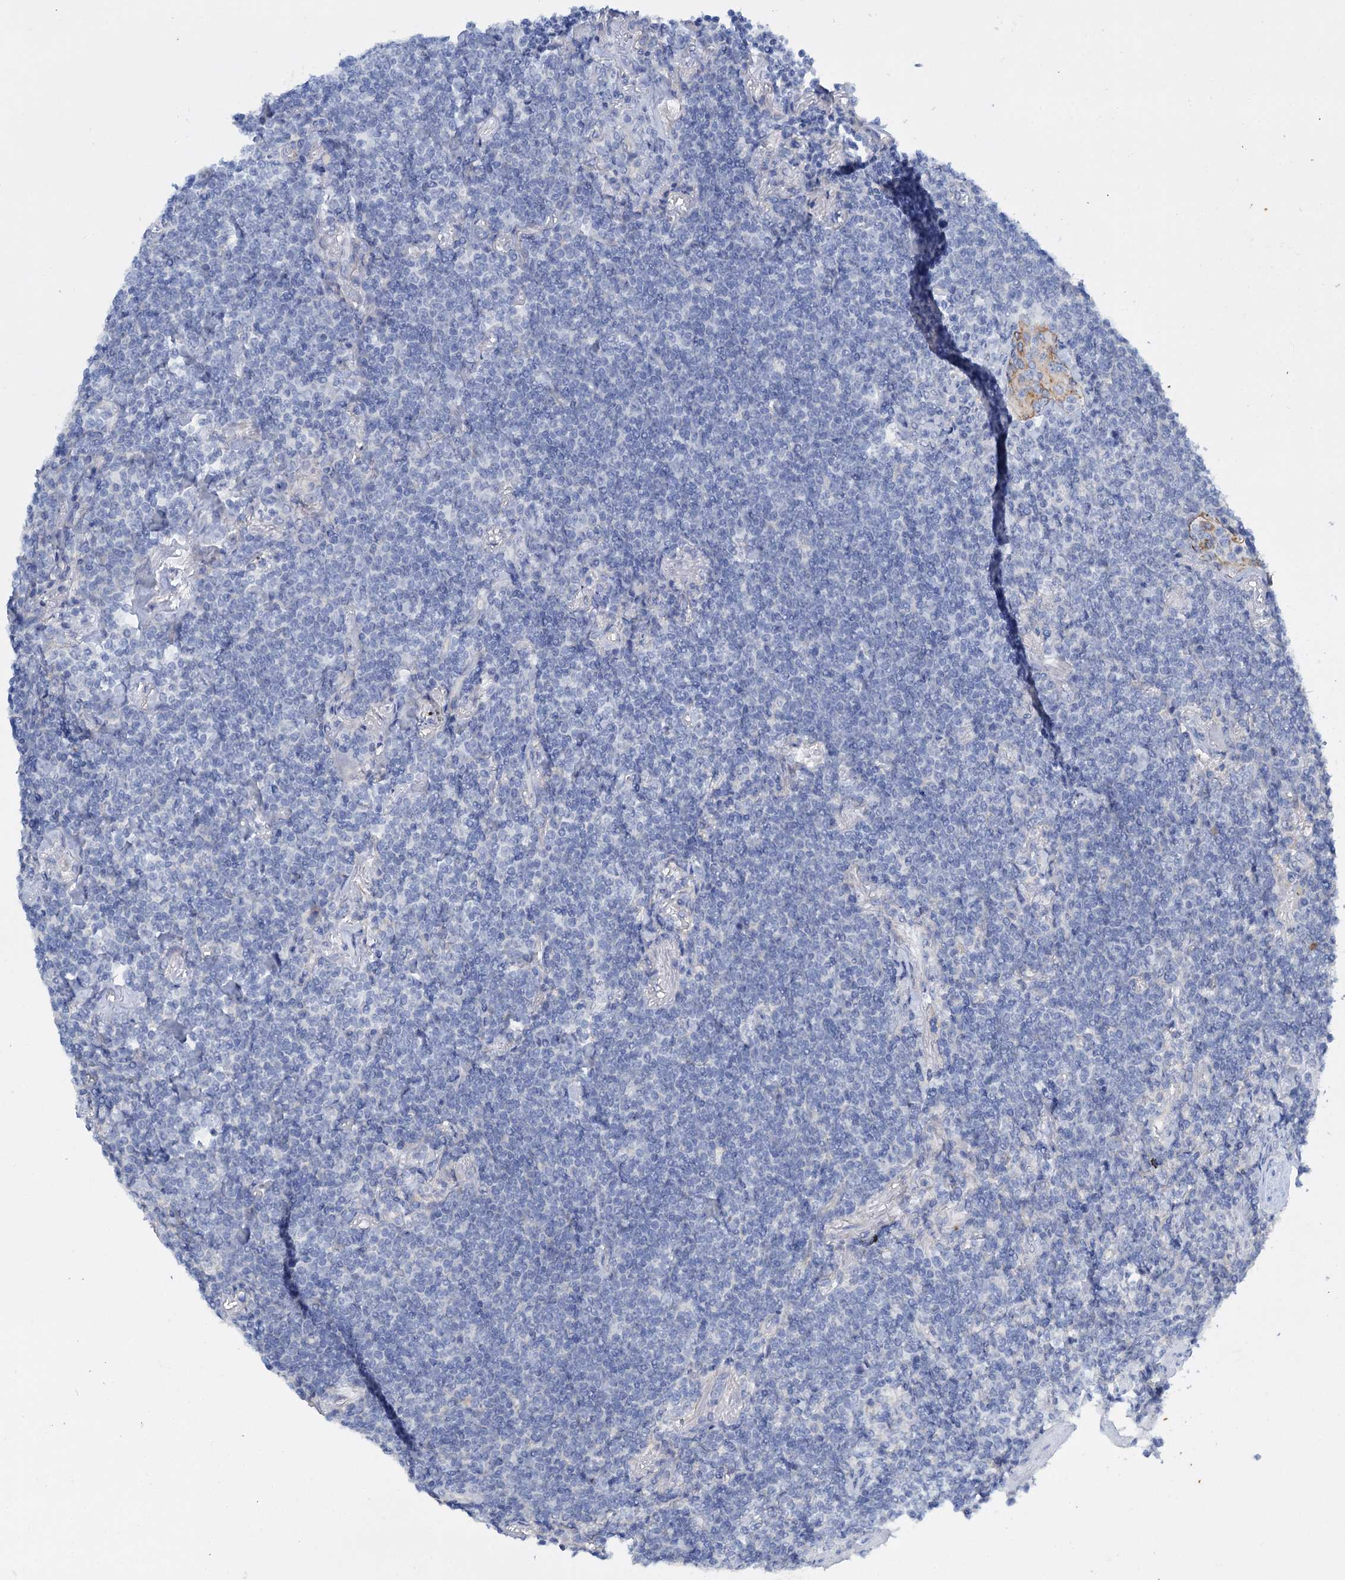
{"staining": {"intensity": "negative", "quantity": "none", "location": "none"}, "tissue": "lymphoma", "cell_type": "Tumor cells", "image_type": "cancer", "snomed": [{"axis": "morphology", "description": "Malignant lymphoma, non-Hodgkin's type, Low grade"}, {"axis": "topography", "description": "Lymph node"}], "caption": "DAB immunohistochemical staining of malignant lymphoma, non-Hodgkin's type (low-grade) exhibits no significant staining in tumor cells.", "gene": "FAAP20", "patient": {"sex": "female", "age": 67}}